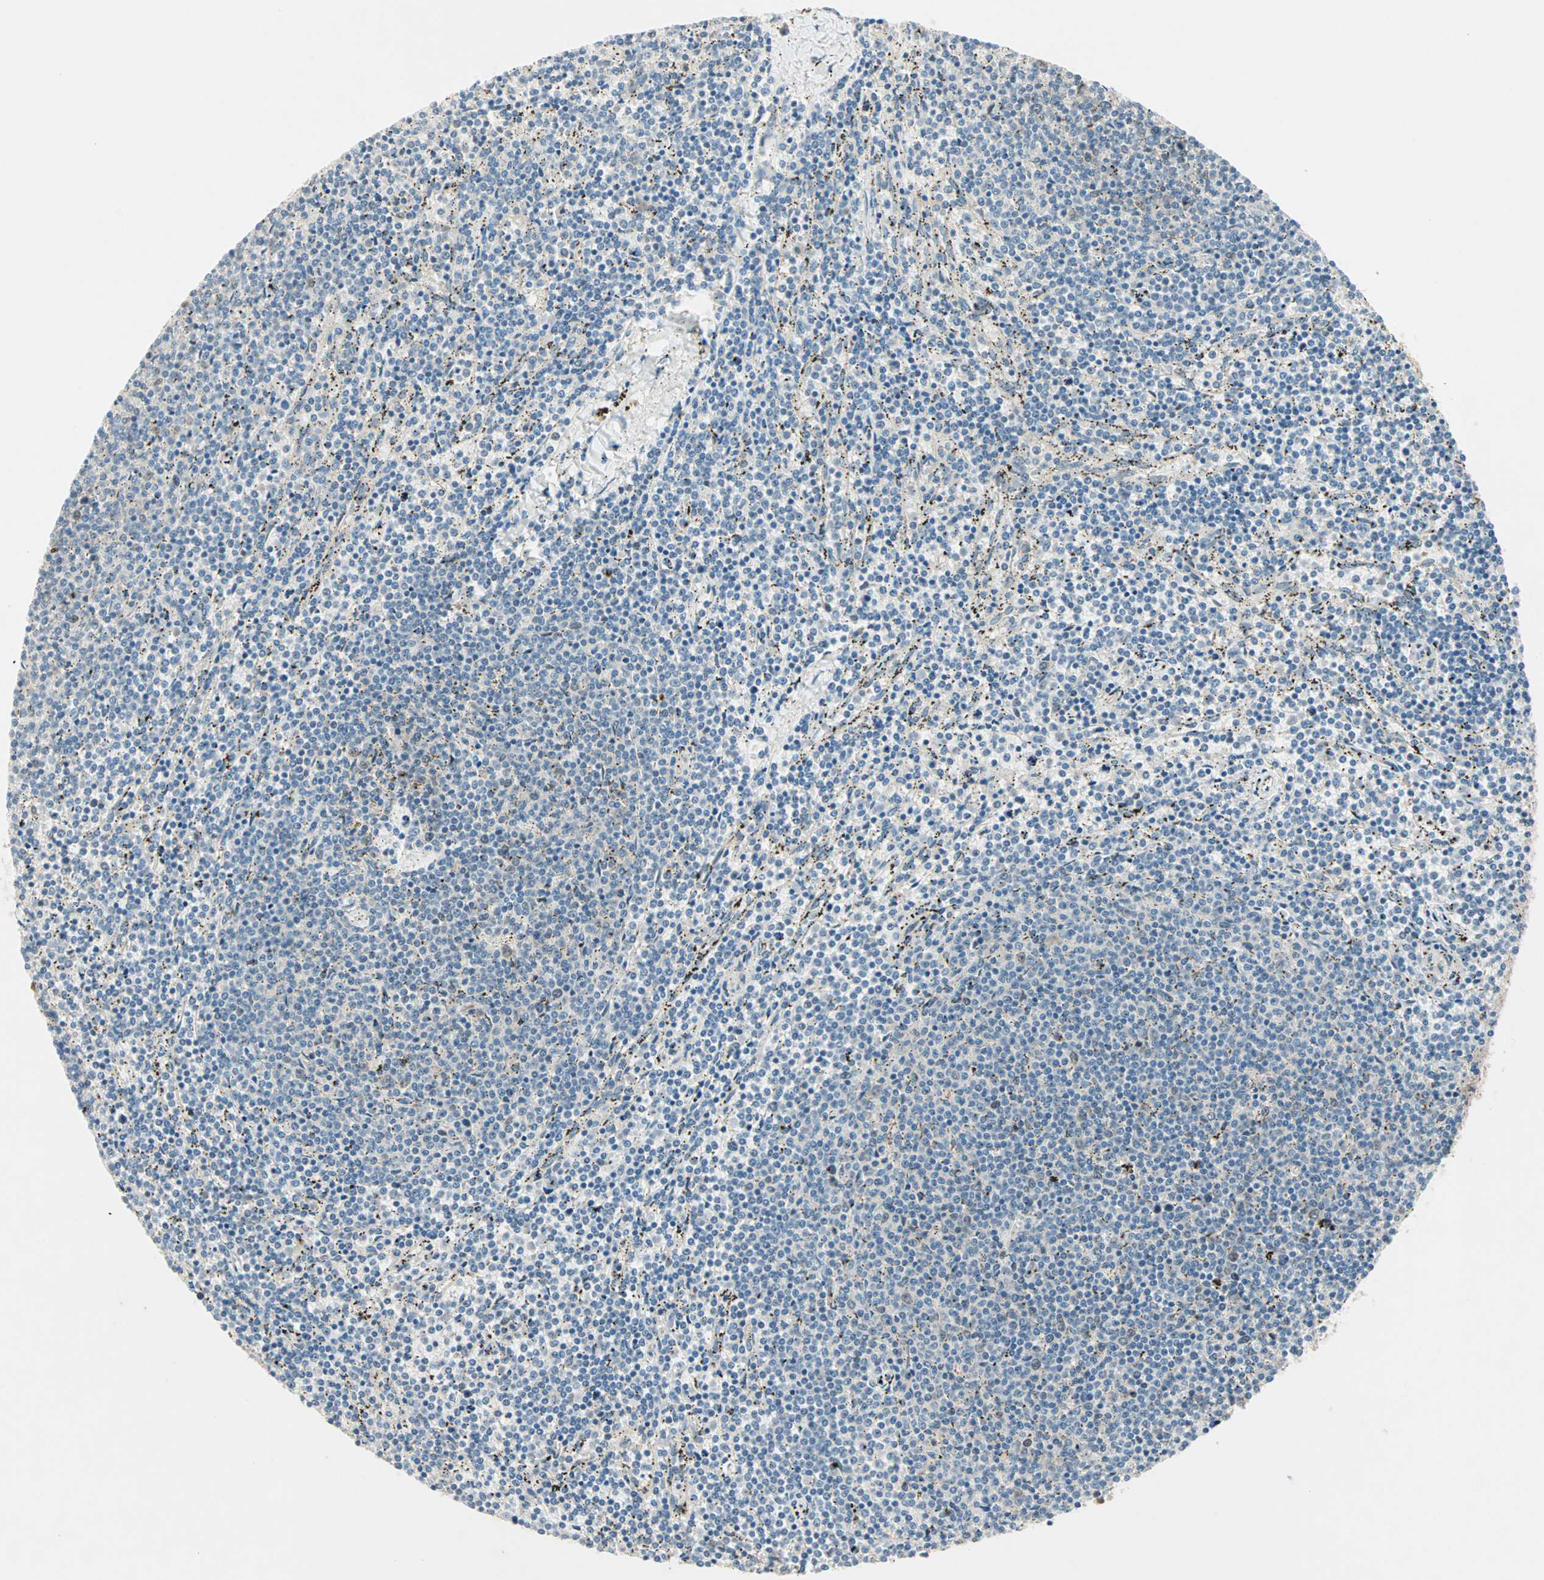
{"staining": {"intensity": "negative", "quantity": "none", "location": "none"}, "tissue": "lymphoma", "cell_type": "Tumor cells", "image_type": "cancer", "snomed": [{"axis": "morphology", "description": "Malignant lymphoma, non-Hodgkin's type, Low grade"}, {"axis": "topography", "description": "Spleen"}], "caption": "There is no significant expression in tumor cells of lymphoma.", "gene": "ZNF37A", "patient": {"sex": "female", "age": 50}}